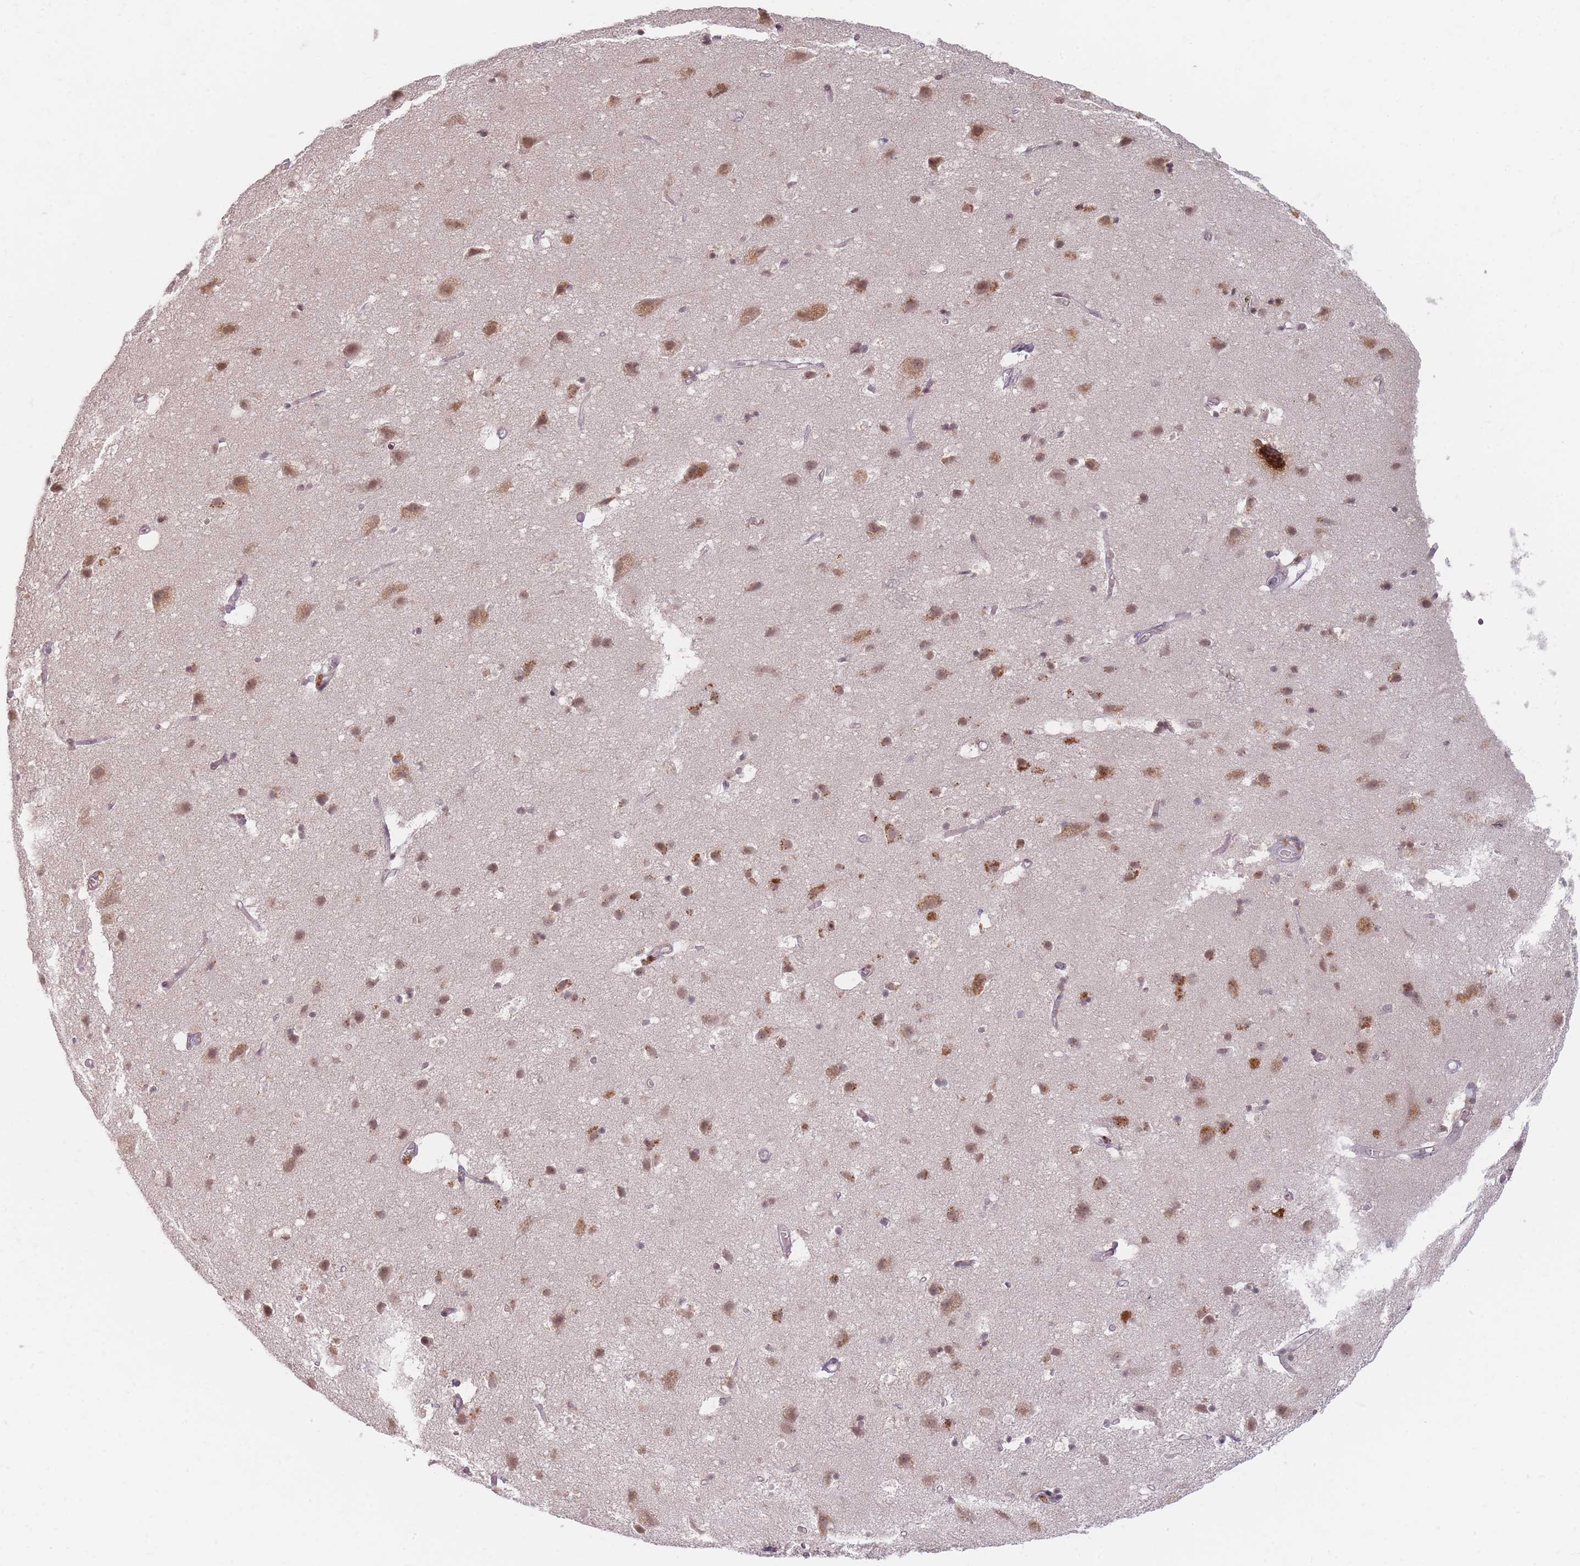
{"staining": {"intensity": "weak", "quantity": "<25%", "location": "nuclear"}, "tissue": "cerebral cortex", "cell_type": "Endothelial cells", "image_type": "normal", "snomed": [{"axis": "morphology", "description": "Normal tissue, NOS"}, {"axis": "topography", "description": "Cerebral cortex"}], "caption": "IHC image of benign human cerebral cortex stained for a protein (brown), which shows no staining in endothelial cells.", "gene": "SPATA45", "patient": {"sex": "male", "age": 54}}